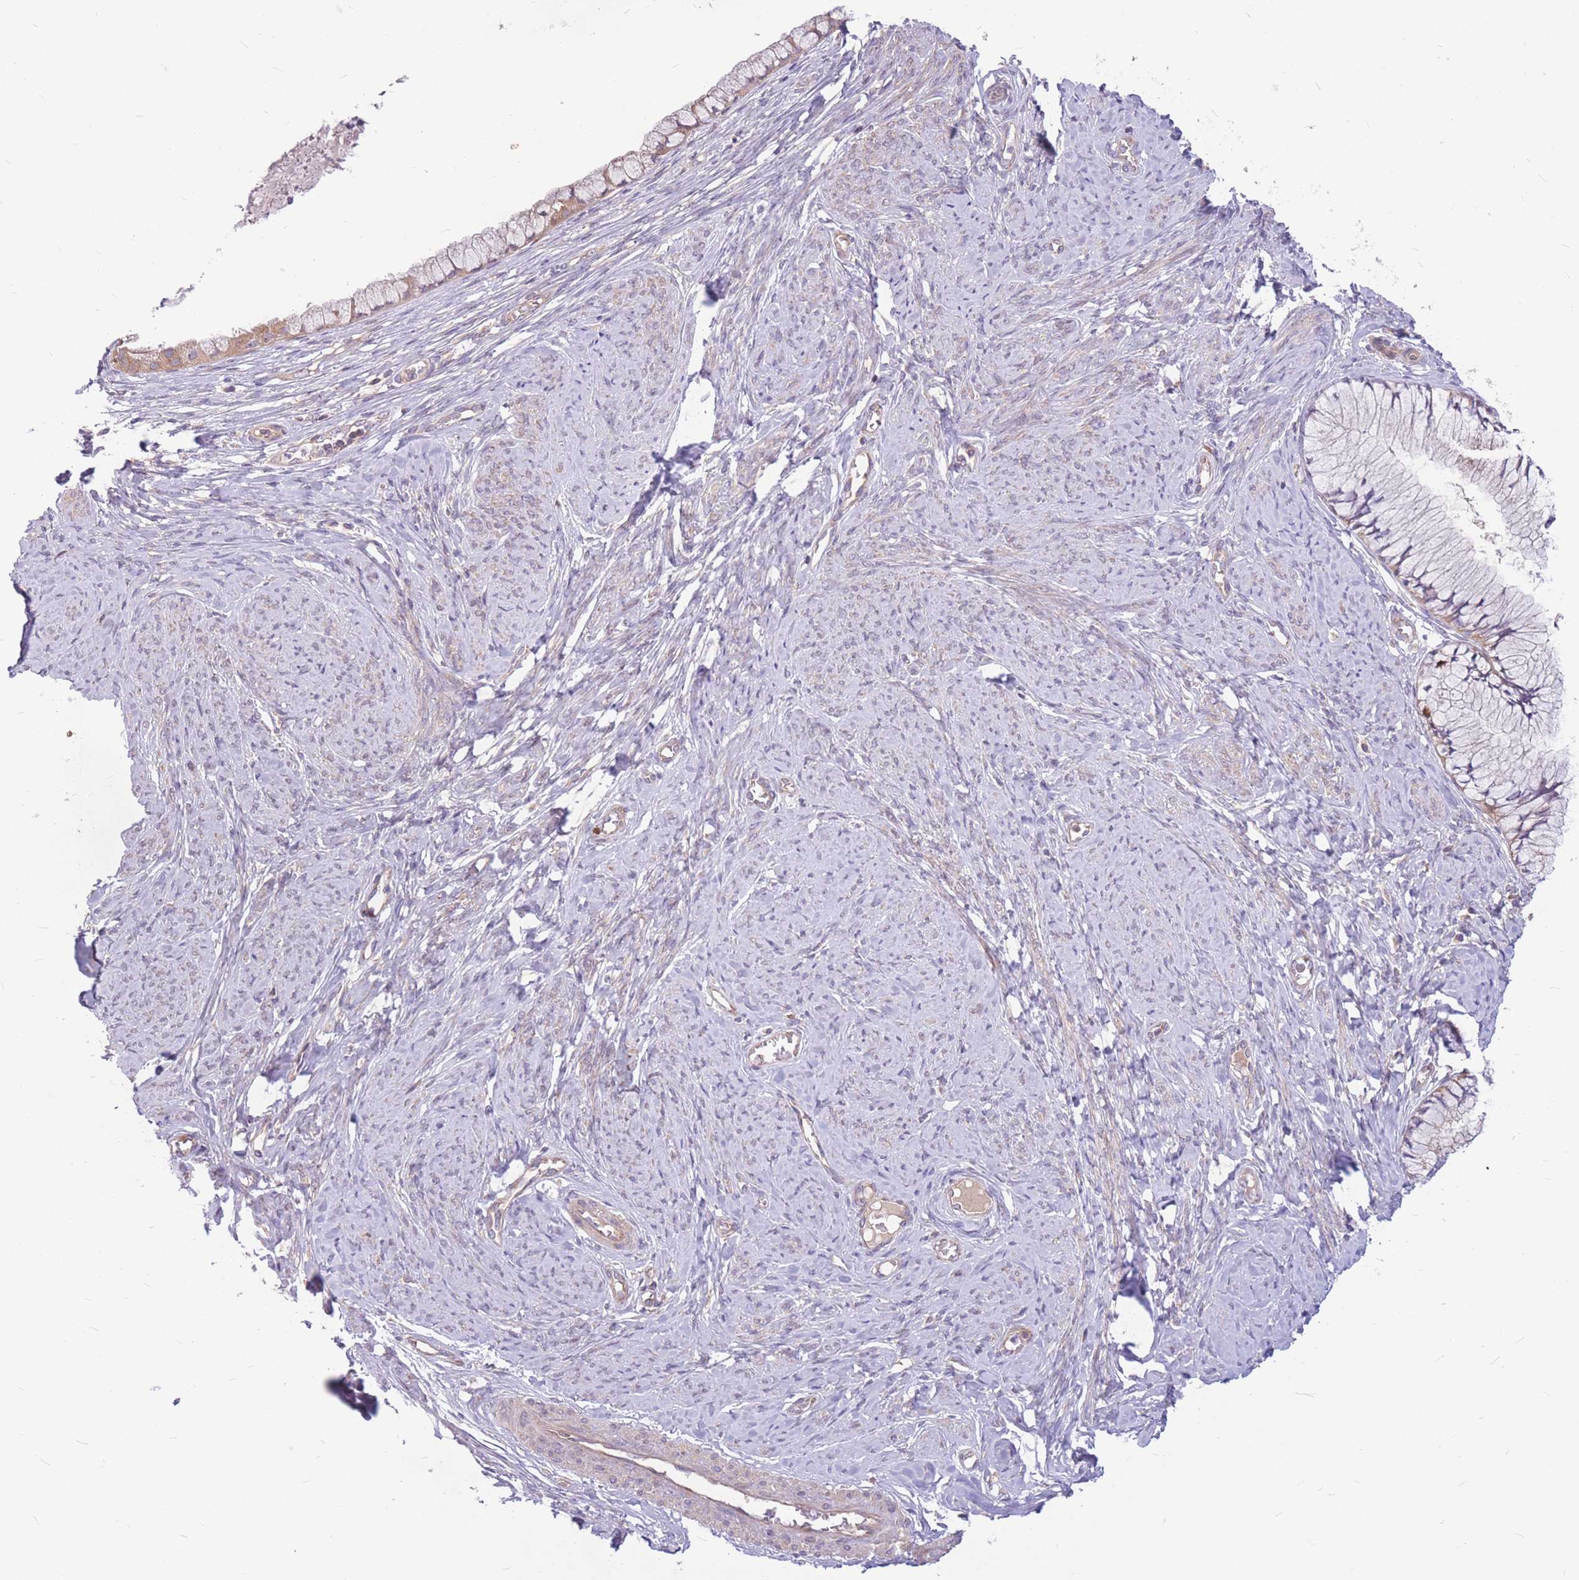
{"staining": {"intensity": "weak", "quantity": ">75%", "location": "cytoplasmic/membranous"}, "tissue": "cervix", "cell_type": "Glandular cells", "image_type": "normal", "snomed": [{"axis": "morphology", "description": "Normal tissue, NOS"}, {"axis": "topography", "description": "Cervix"}], "caption": "Immunohistochemistry of normal human cervix reveals low levels of weak cytoplasmic/membranous staining in about >75% of glandular cells. (IHC, brightfield microscopy, high magnification).", "gene": "GMNN", "patient": {"sex": "female", "age": 42}}